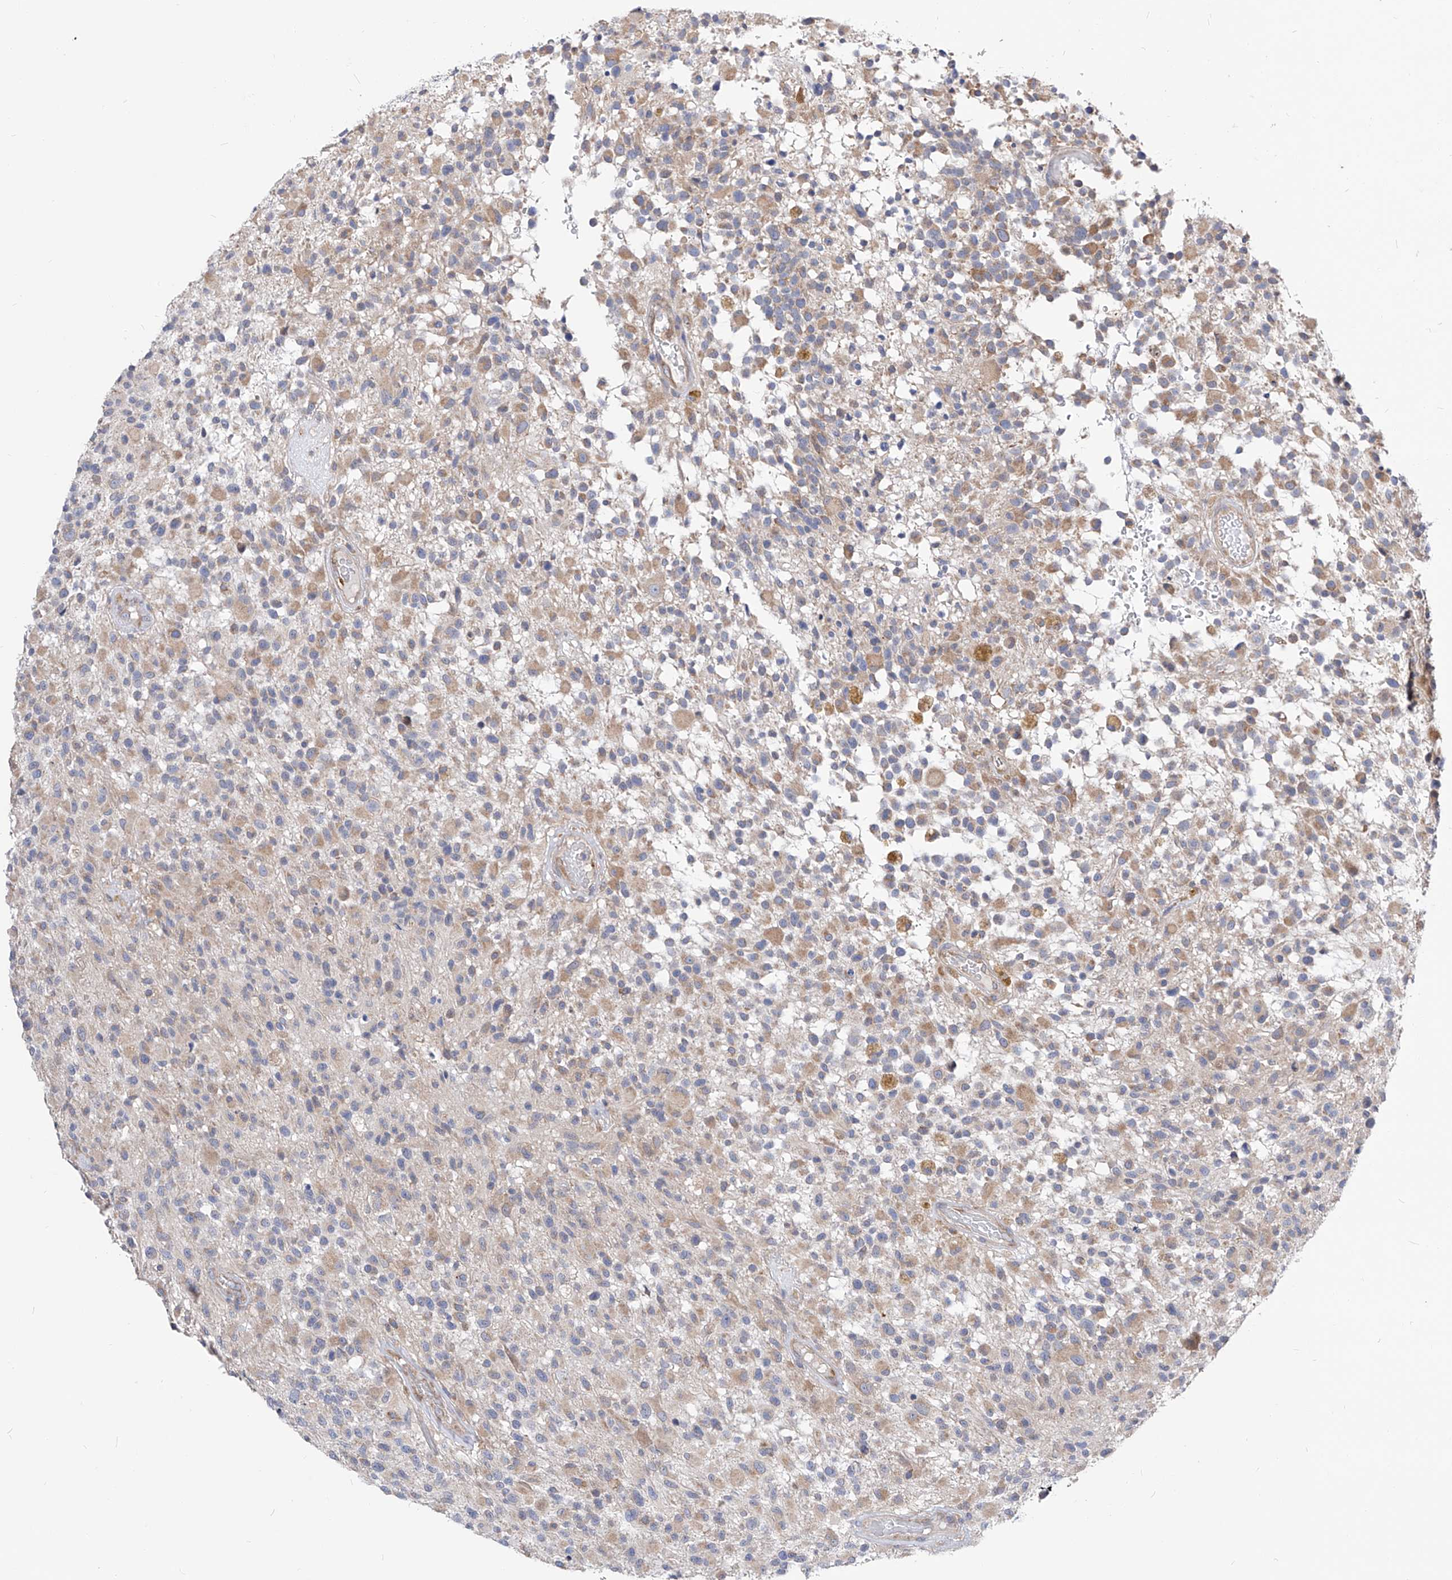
{"staining": {"intensity": "weak", "quantity": "25%-75%", "location": "cytoplasmic/membranous"}, "tissue": "glioma", "cell_type": "Tumor cells", "image_type": "cancer", "snomed": [{"axis": "morphology", "description": "Glioma, malignant, High grade"}, {"axis": "morphology", "description": "Glioblastoma, NOS"}, {"axis": "topography", "description": "Brain"}], "caption": "Human malignant glioma (high-grade) stained with a brown dye exhibits weak cytoplasmic/membranous positive staining in approximately 25%-75% of tumor cells.", "gene": "UFL1", "patient": {"sex": "male", "age": 60}}